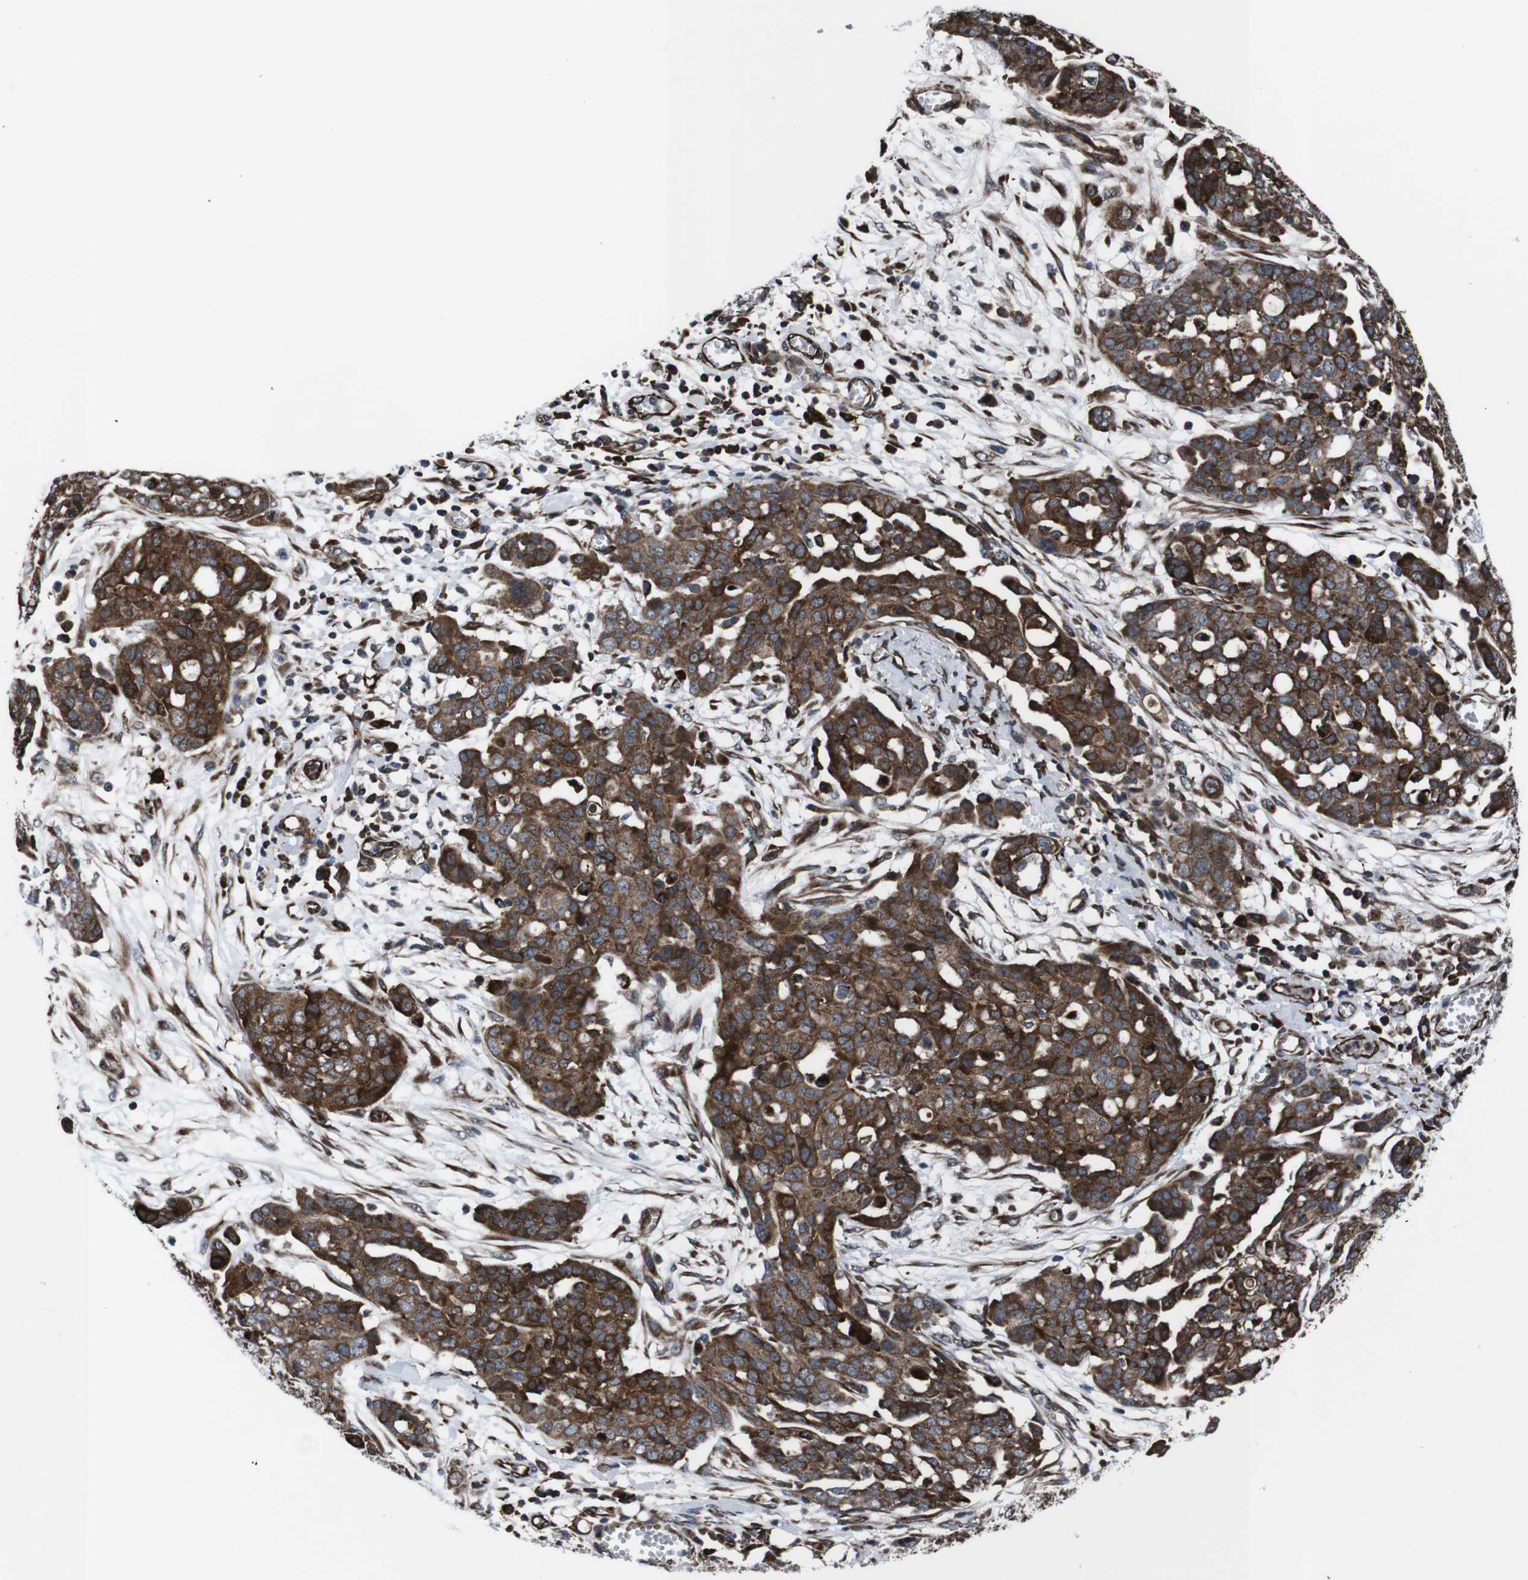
{"staining": {"intensity": "strong", "quantity": ">75%", "location": "cytoplasmic/membranous"}, "tissue": "ovarian cancer", "cell_type": "Tumor cells", "image_type": "cancer", "snomed": [{"axis": "morphology", "description": "Cystadenocarcinoma, serous, NOS"}, {"axis": "topography", "description": "Soft tissue"}, {"axis": "topography", "description": "Ovary"}], "caption": "Brown immunohistochemical staining in serous cystadenocarcinoma (ovarian) reveals strong cytoplasmic/membranous staining in approximately >75% of tumor cells.", "gene": "EIF4A2", "patient": {"sex": "female", "age": 57}}